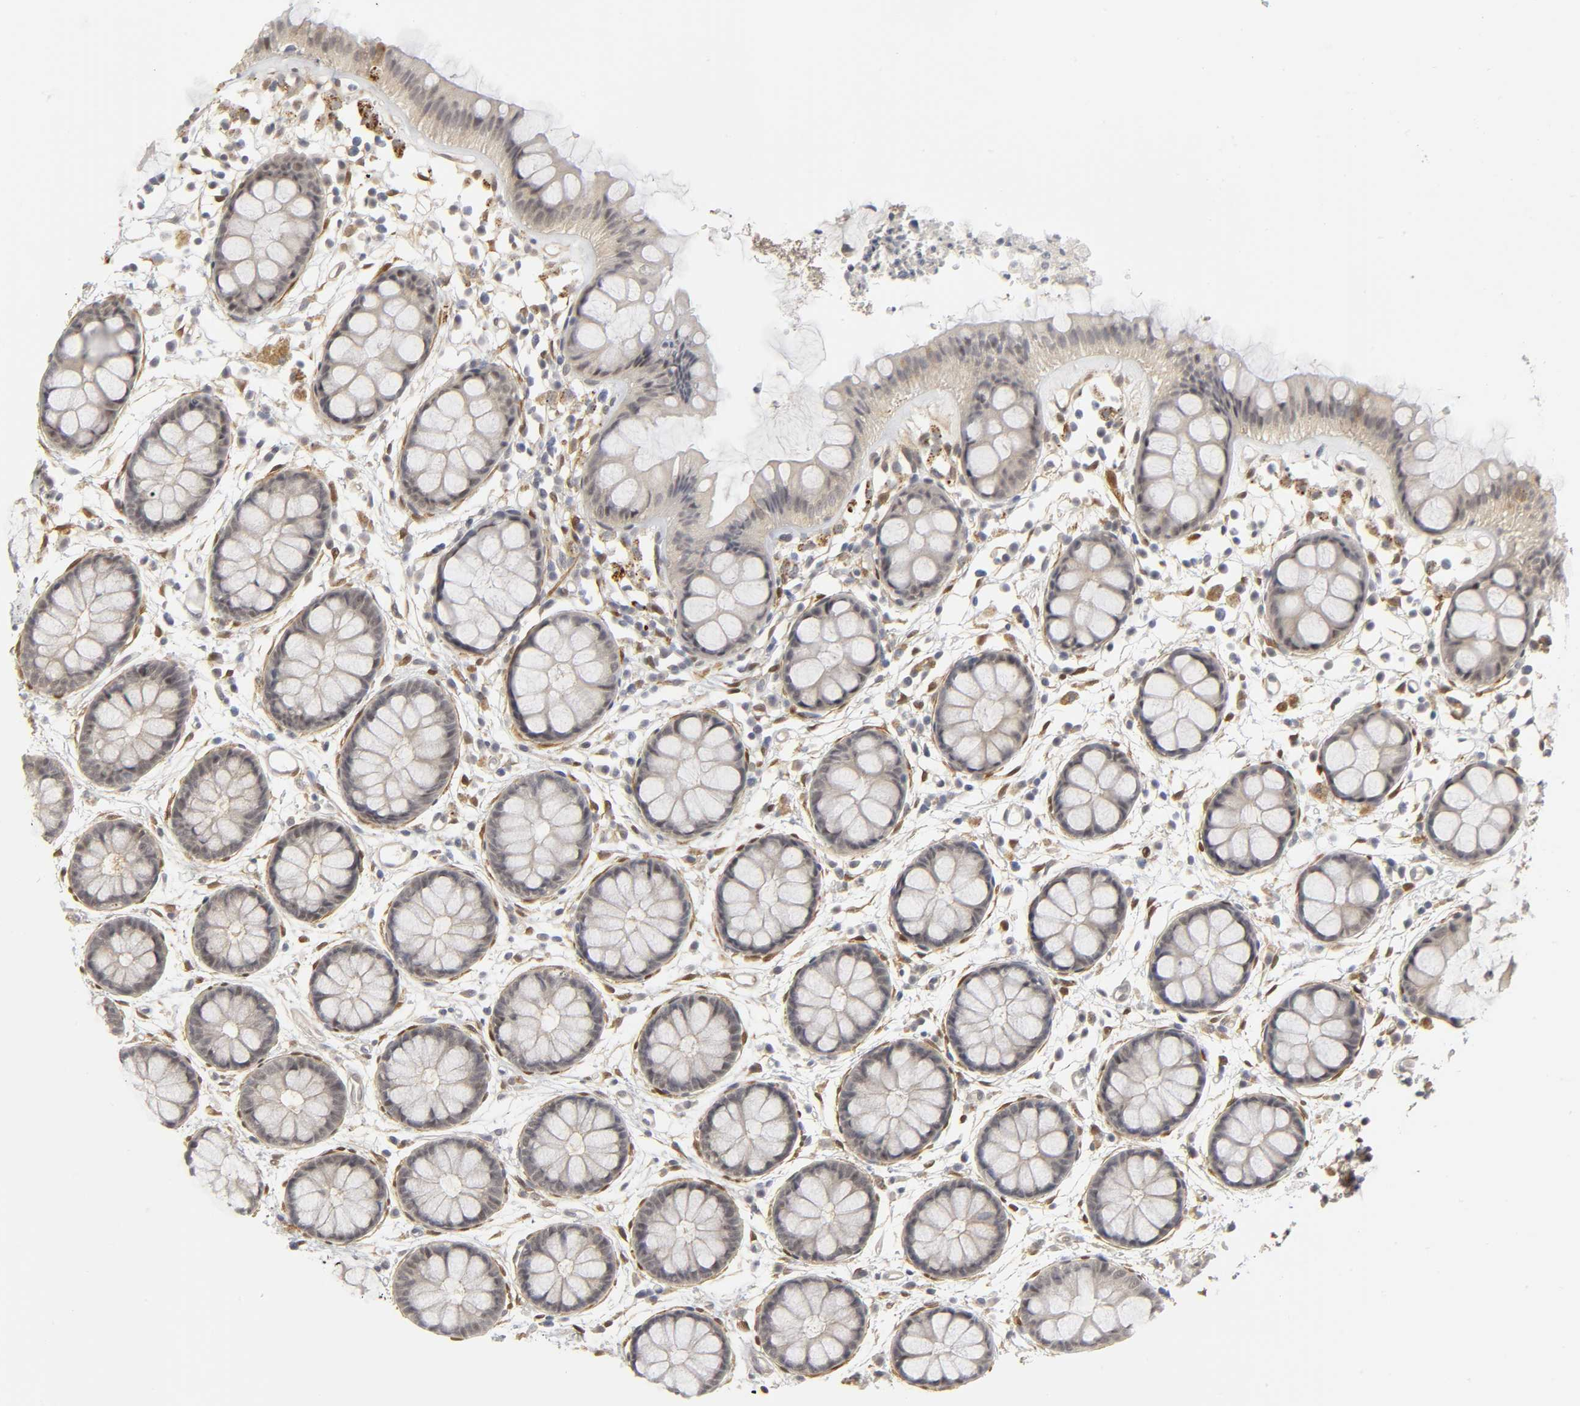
{"staining": {"intensity": "weak", "quantity": "25%-75%", "location": "cytoplasmic/membranous,nuclear"}, "tissue": "rectum", "cell_type": "Glandular cells", "image_type": "normal", "snomed": [{"axis": "morphology", "description": "Normal tissue, NOS"}, {"axis": "topography", "description": "Rectum"}], "caption": "Immunohistochemical staining of unremarkable rectum demonstrates 25%-75% levels of weak cytoplasmic/membranous,nuclear protein expression in about 25%-75% of glandular cells.", "gene": "PDLIM3", "patient": {"sex": "female", "age": 66}}